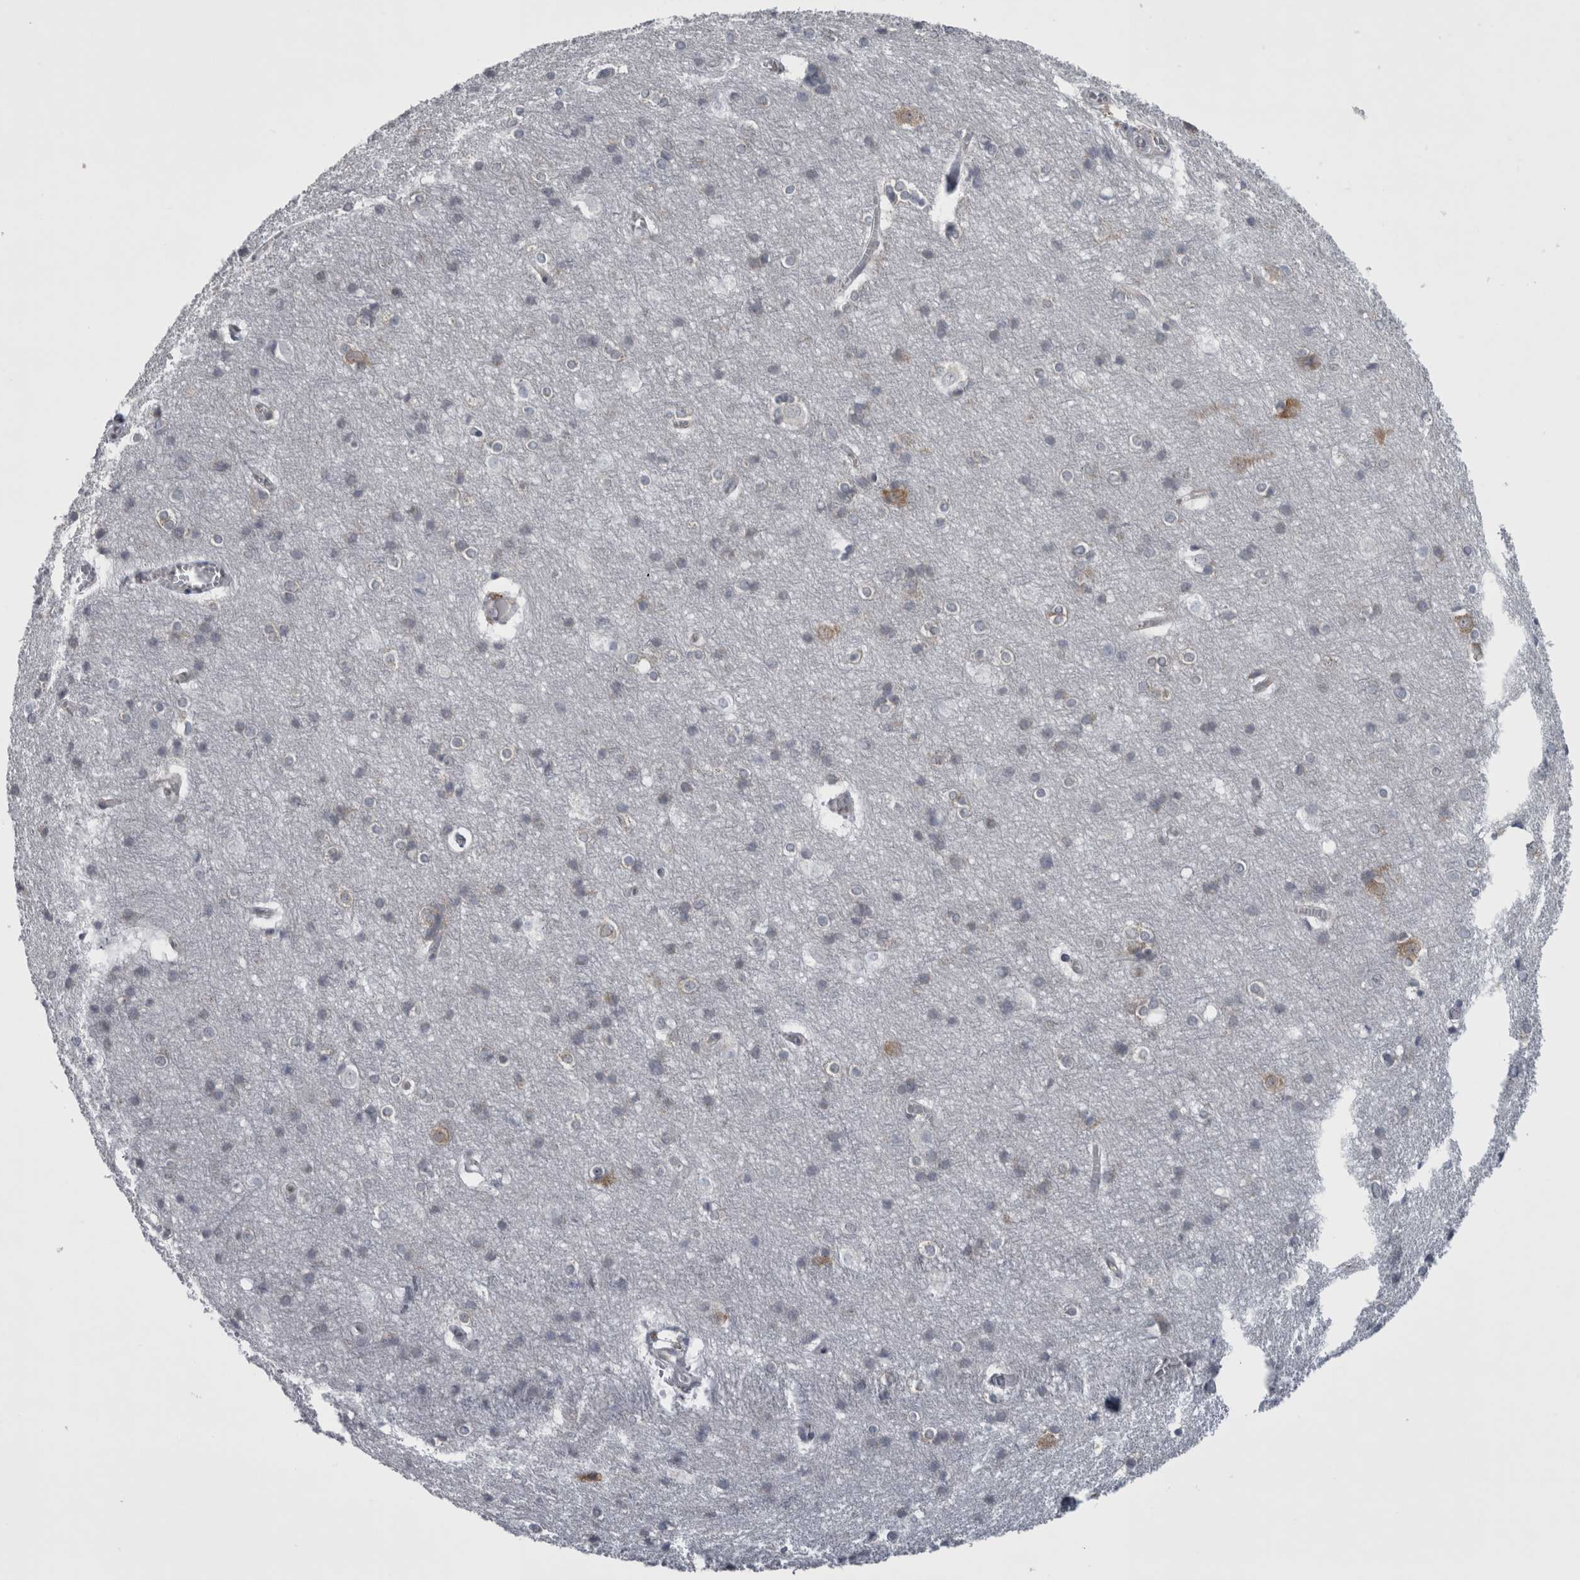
{"staining": {"intensity": "negative", "quantity": "none", "location": "none"}, "tissue": "cerebral cortex", "cell_type": "Endothelial cells", "image_type": "normal", "snomed": [{"axis": "morphology", "description": "Normal tissue, NOS"}, {"axis": "topography", "description": "Cerebral cortex"}], "caption": "Immunohistochemistry image of normal human cerebral cortex stained for a protein (brown), which demonstrates no expression in endothelial cells. (DAB immunohistochemistry (IHC), high magnification).", "gene": "PRRC2C", "patient": {"sex": "male", "age": 54}}